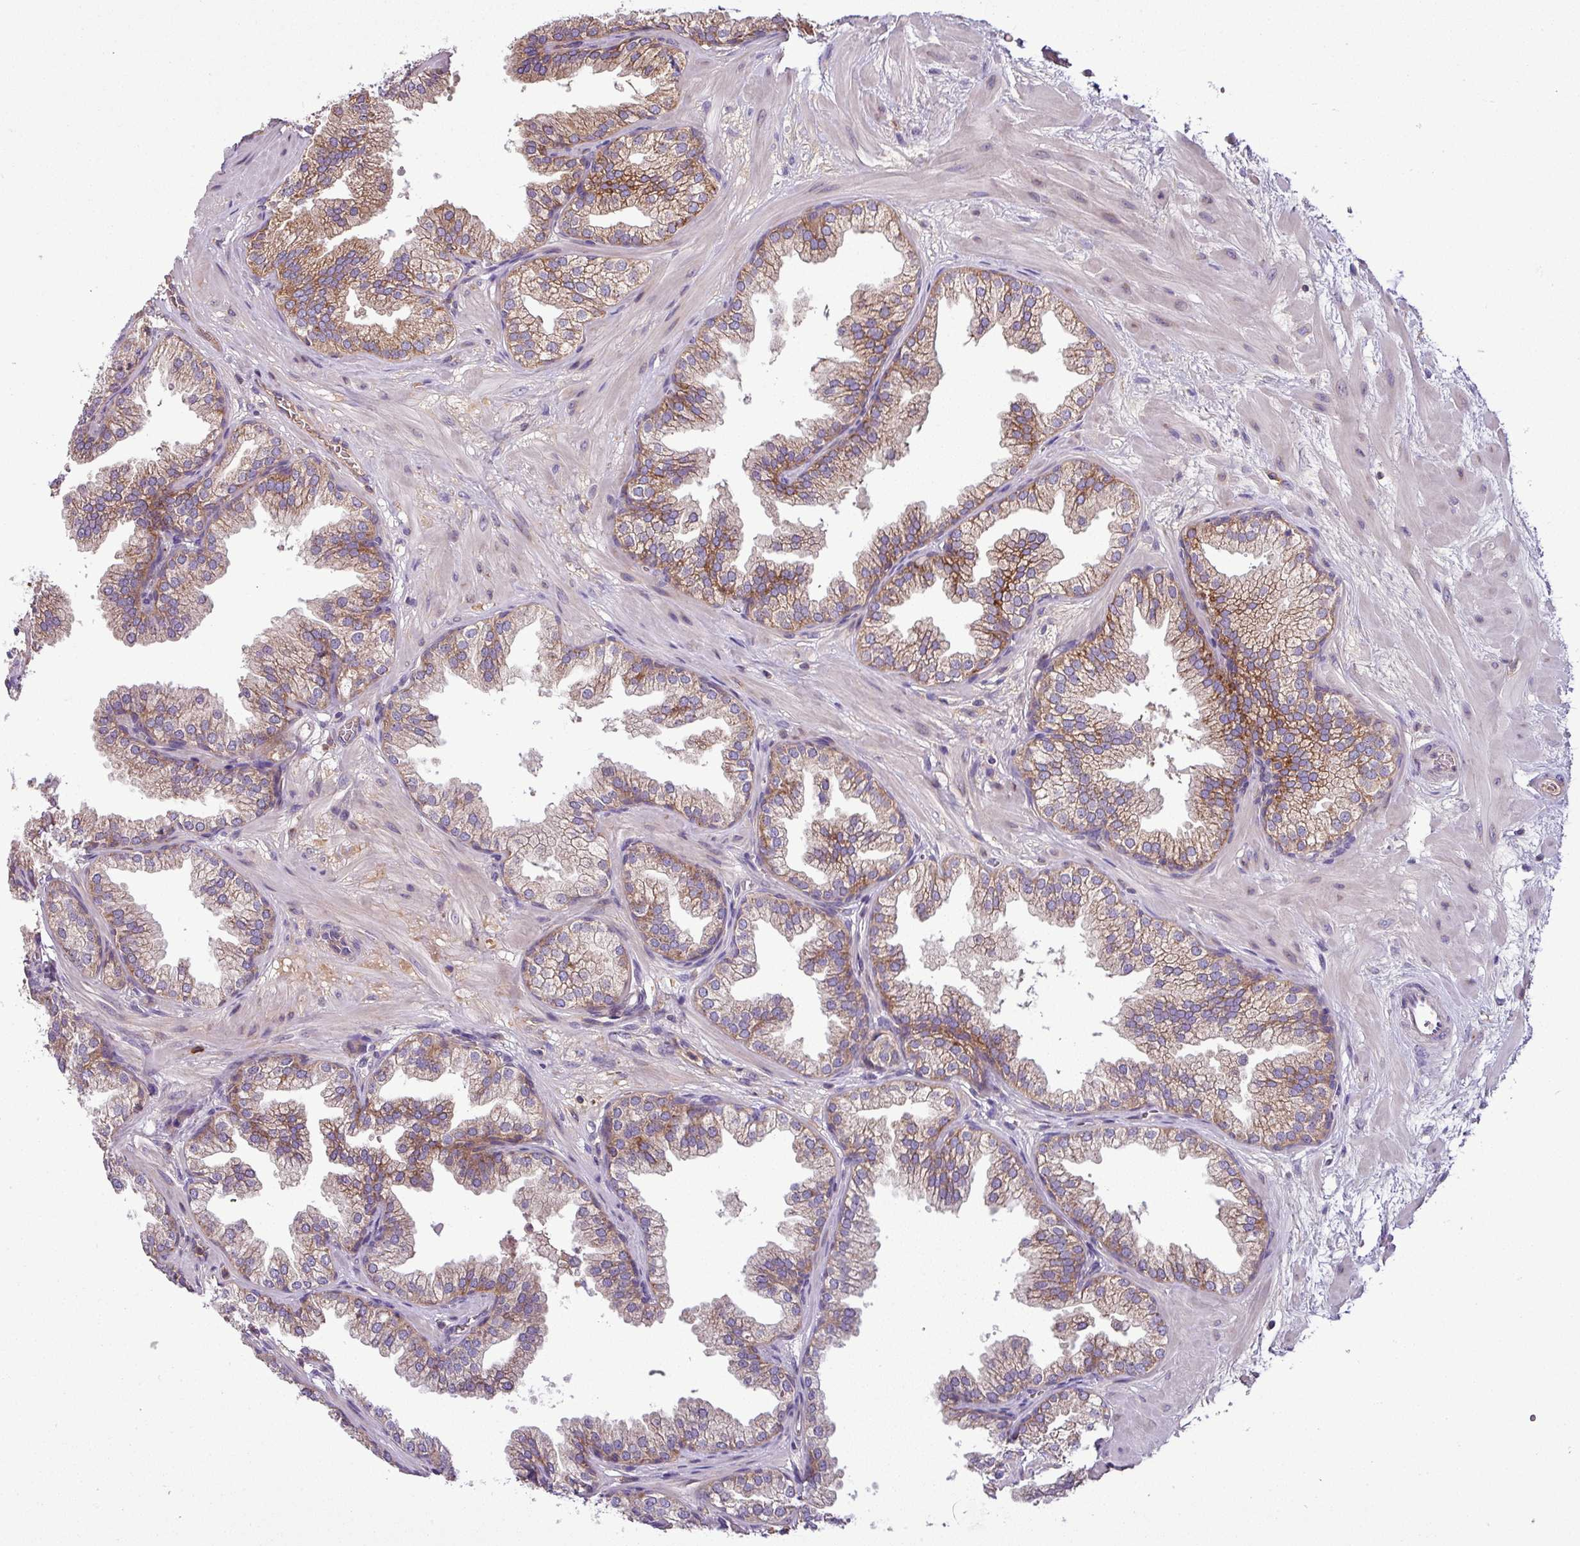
{"staining": {"intensity": "moderate", "quantity": "25%-75%", "location": "cytoplasmic/membranous"}, "tissue": "prostate", "cell_type": "Glandular cells", "image_type": "normal", "snomed": [{"axis": "morphology", "description": "Normal tissue, NOS"}, {"axis": "topography", "description": "Prostate"}], "caption": "Immunohistochemistry (DAB) staining of normal prostate demonstrates moderate cytoplasmic/membranous protein positivity in approximately 25%-75% of glandular cells.", "gene": "LRRC74B", "patient": {"sex": "male", "age": 37}}